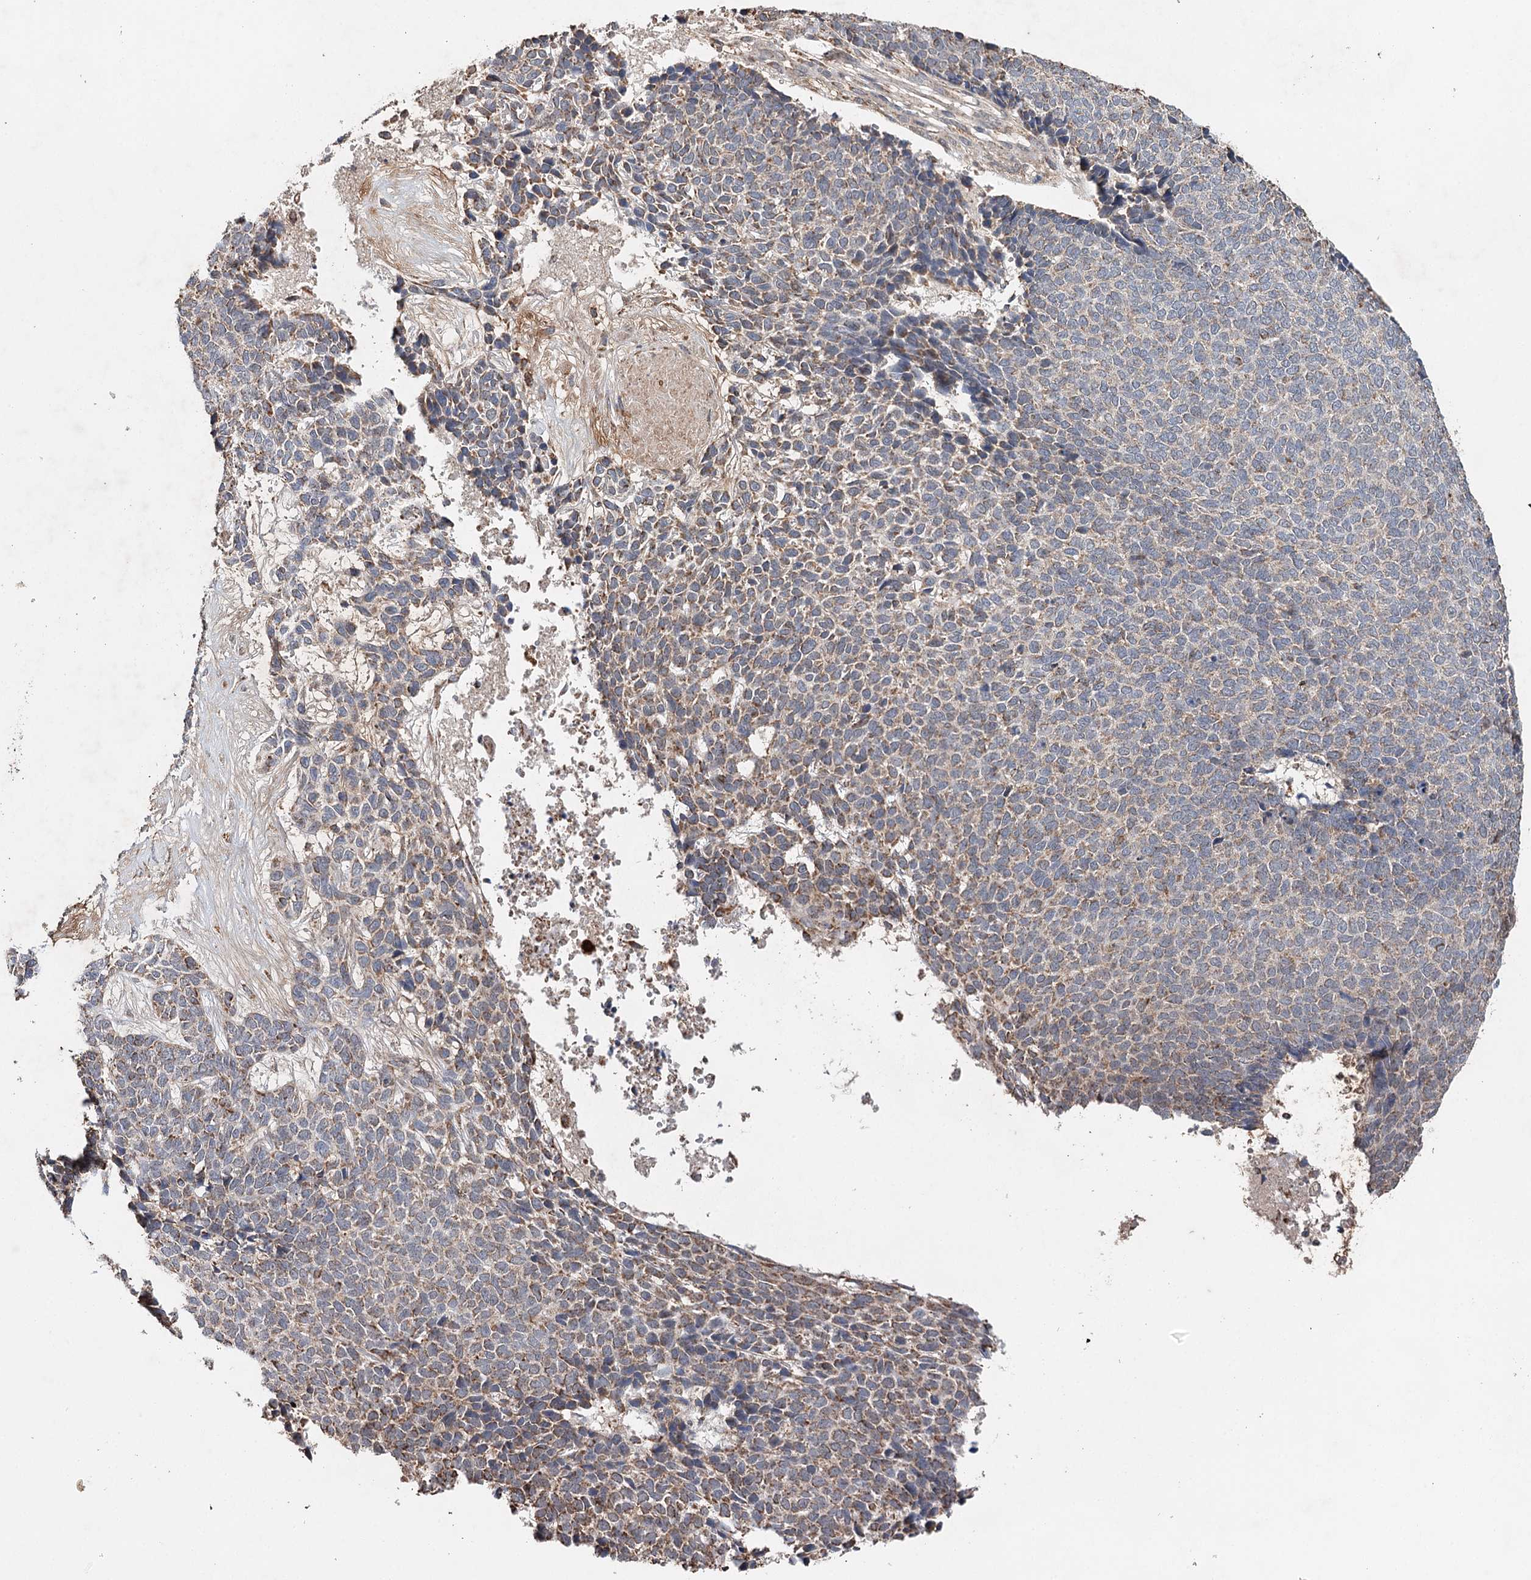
{"staining": {"intensity": "moderate", "quantity": "<25%", "location": "cytoplasmic/membranous"}, "tissue": "skin cancer", "cell_type": "Tumor cells", "image_type": "cancer", "snomed": [{"axis": "morphology", "description": "Basal cell carcinoma"}, {"axis": "topography", "description": "Skin"}], "caption": "Immunohistochemistry (DAB) staining of skin cancer shows moderate cytoplasmic/membranous protein staining in about <25% of tumor cells. The staining is performed using DAB (3,3'-diaminobenzidine) brown chromogen to label protein expression. The nuclei are counter-stained blue using hematoxylin.", "gene": "PIK3CB", "patient": {"sex": "female", "age": 84}}